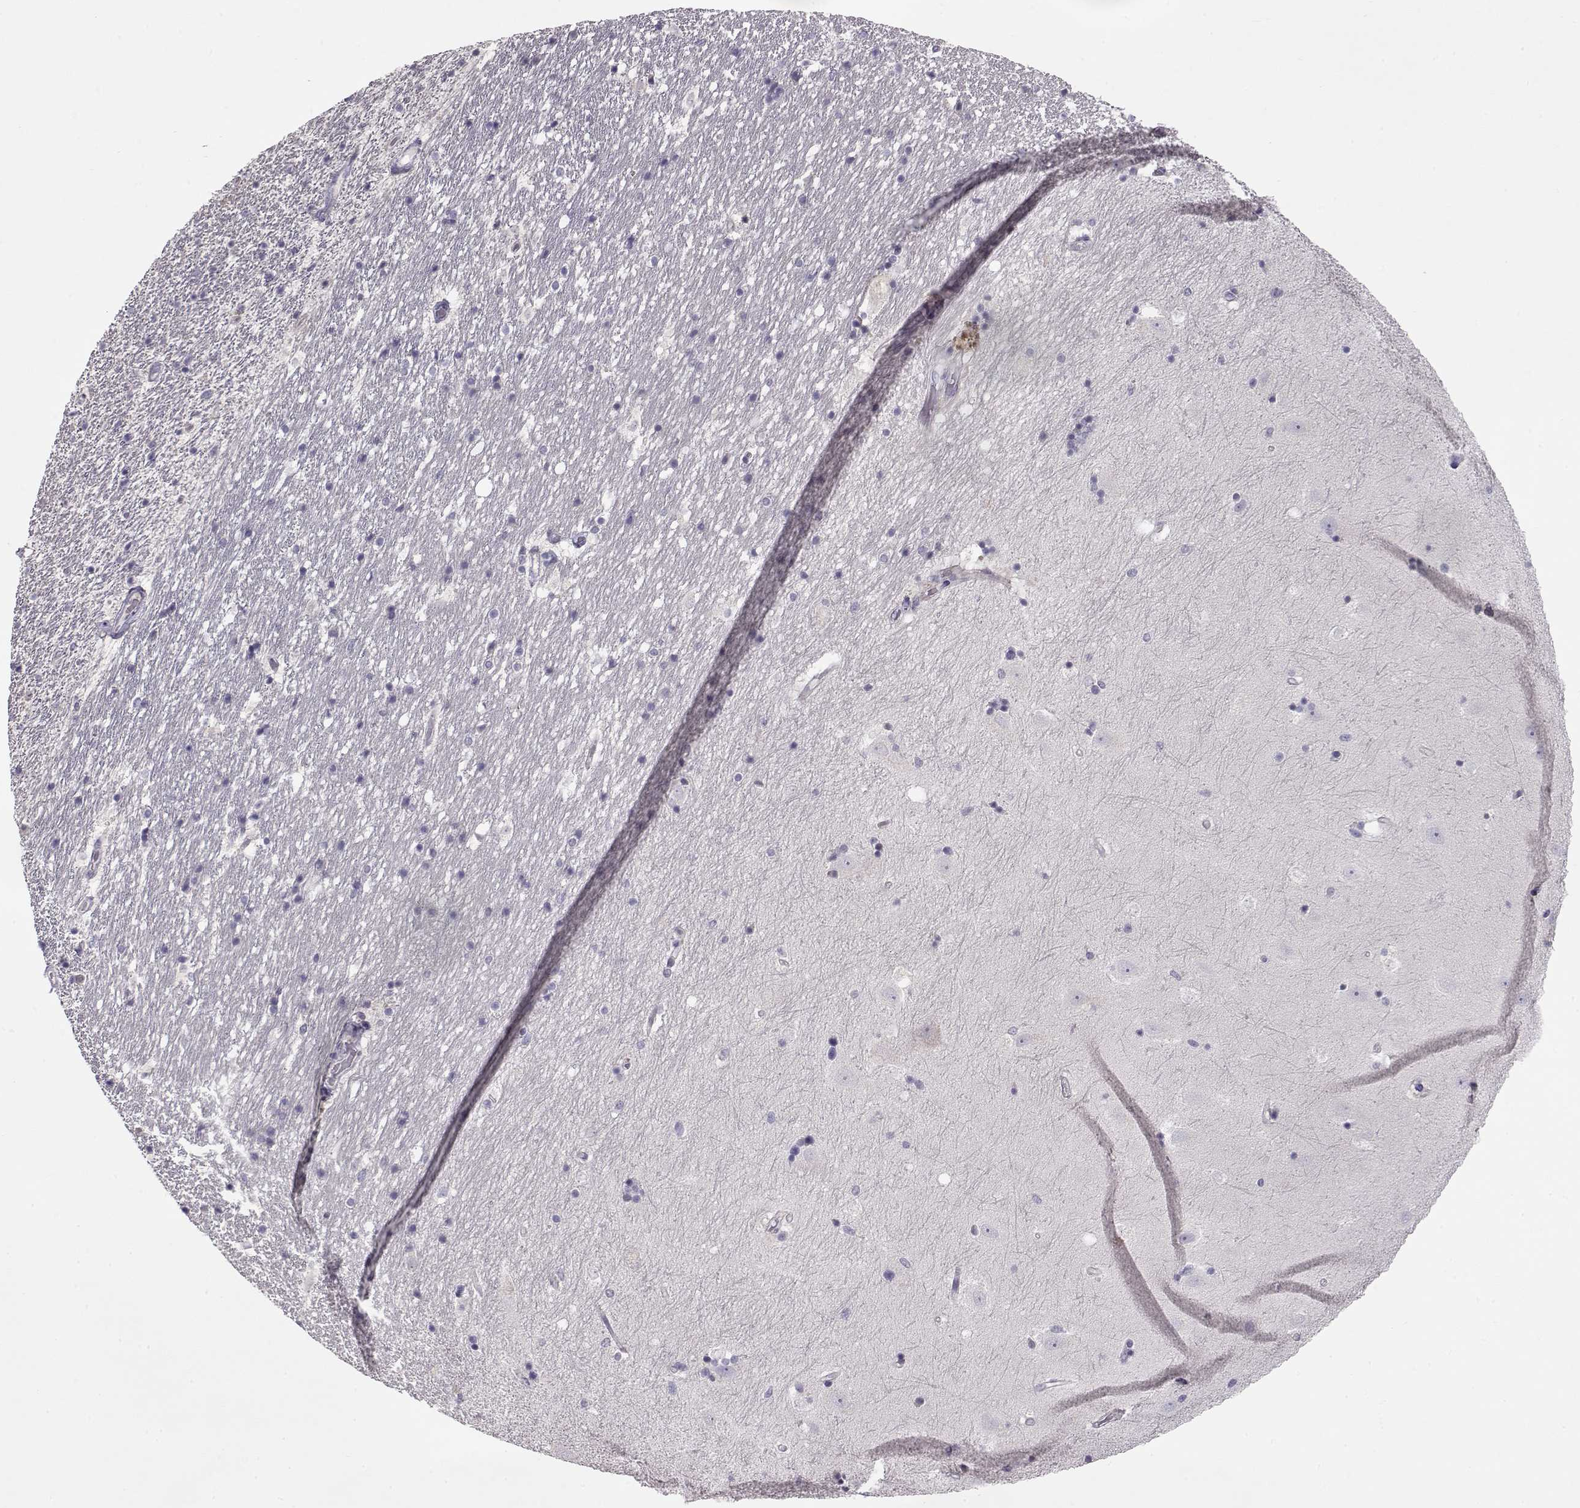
{"staining": {"intensity": "negative", "quantity": "none", "location": "none"}, "tissue": "hippocampus", "cell_type": "Glial cells", "image_type": "normal", "snomed": [{"axis": "morphology", "description": "Normal tissue, NOS"}, {"axis": "topography", "description": "Hippocampus"}], "caption": "High magnification brightfield microscopy of normal hippocampus stained with DAB (3,3'-diaminobenzidine) (brown) and counterstained with hematoxylin (blue): glial cells show no significant expression. (DAB IHC visualized using brightfield microscopy, high magnification).", "gene": "GRK1", "patient": {"sex": "male", "age": 49}}